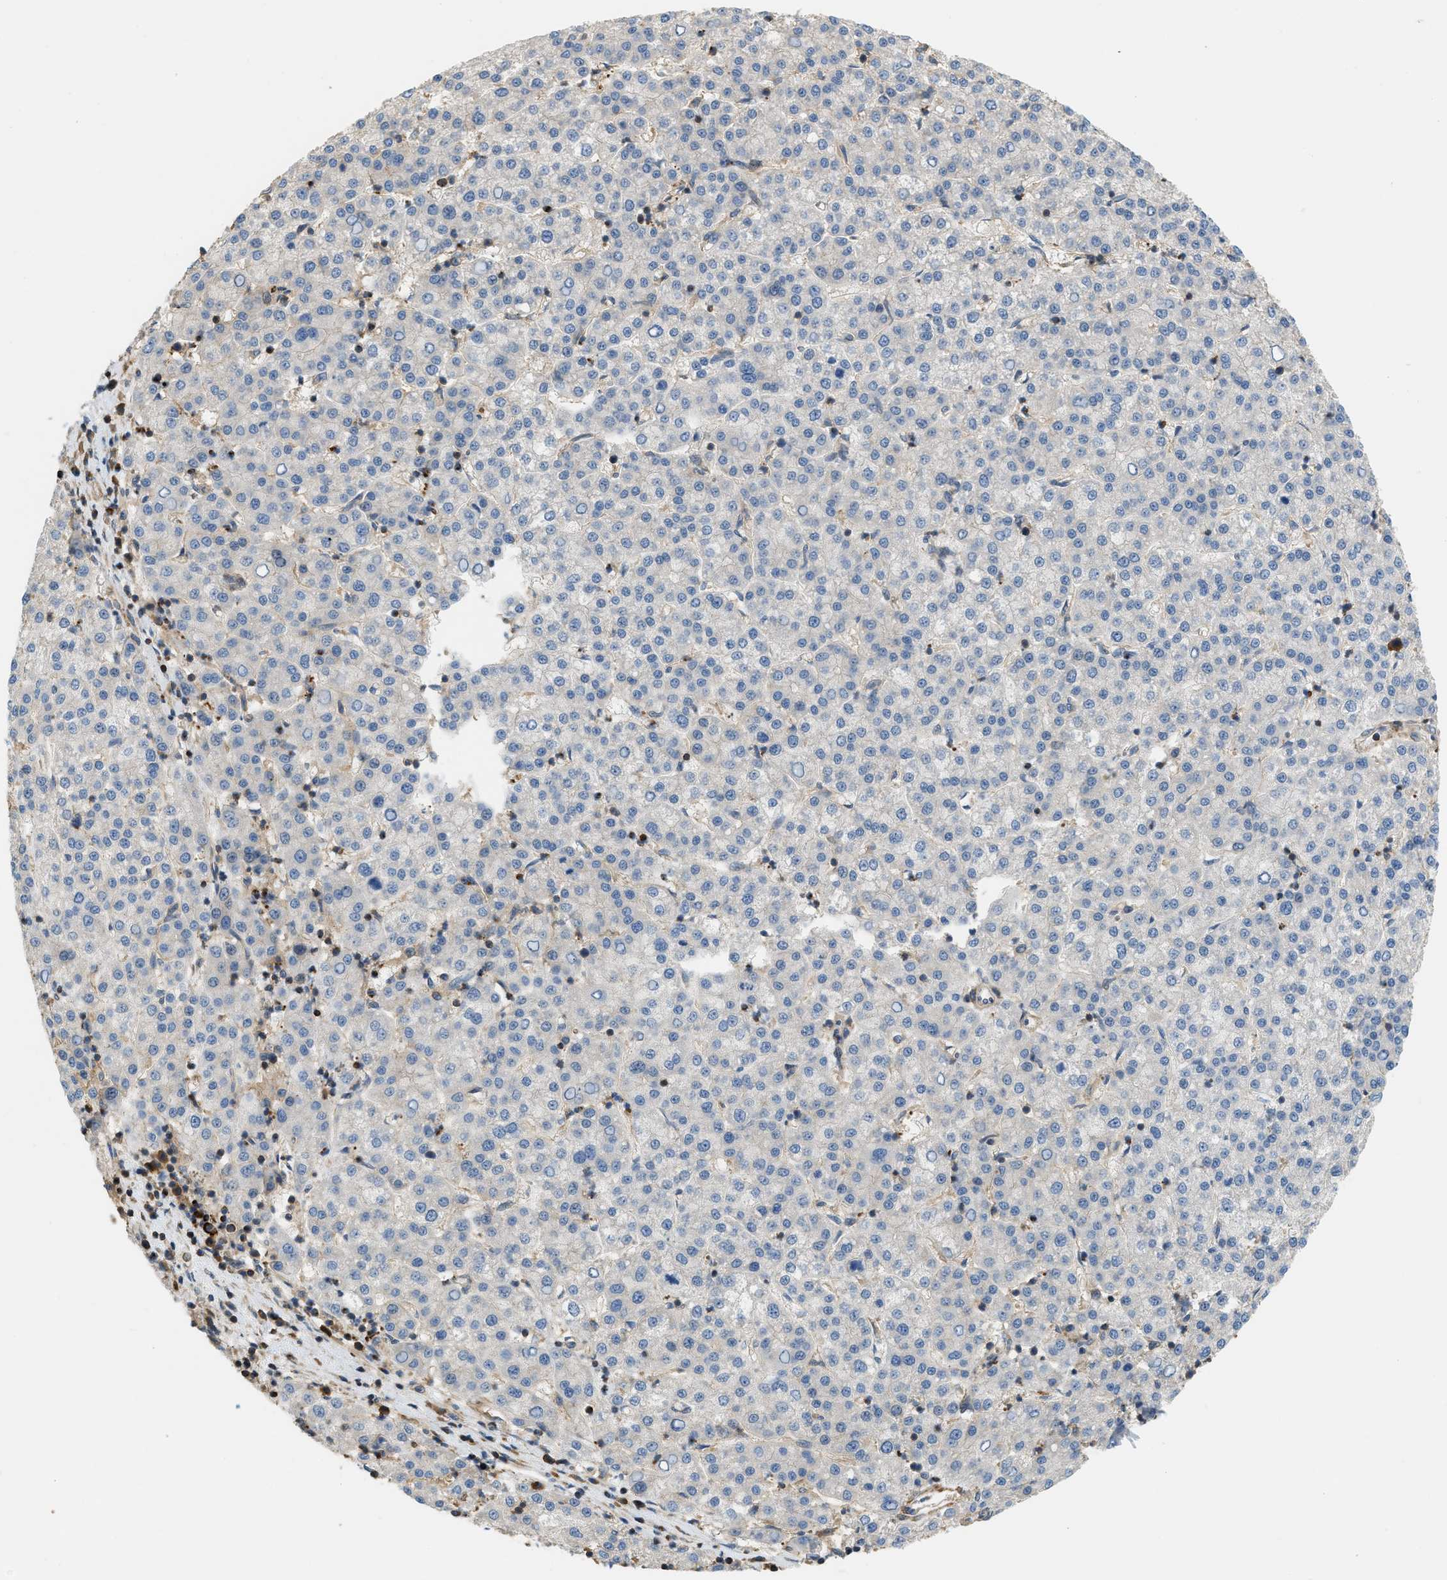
{"staining": {"intensity": "negative", "quantity": "none", "location": "none"}, "tissue": "liver cancer", "cell_type": "Tumor cells", "image_type": "cancer", "snomed": [{"axis": "morphology", "description": "Carcinoma, Hepatocellular, NOS"}, {"axis": "topography", "description": "Liver"}], "caption": "A high-resolution micrograph shows IHC staining of liver hepatocellular carcinoma, which displays no significant expression in tumor cells.", "gene": "BTN3A2", "patient": {"sex": "female", "age": 58}}